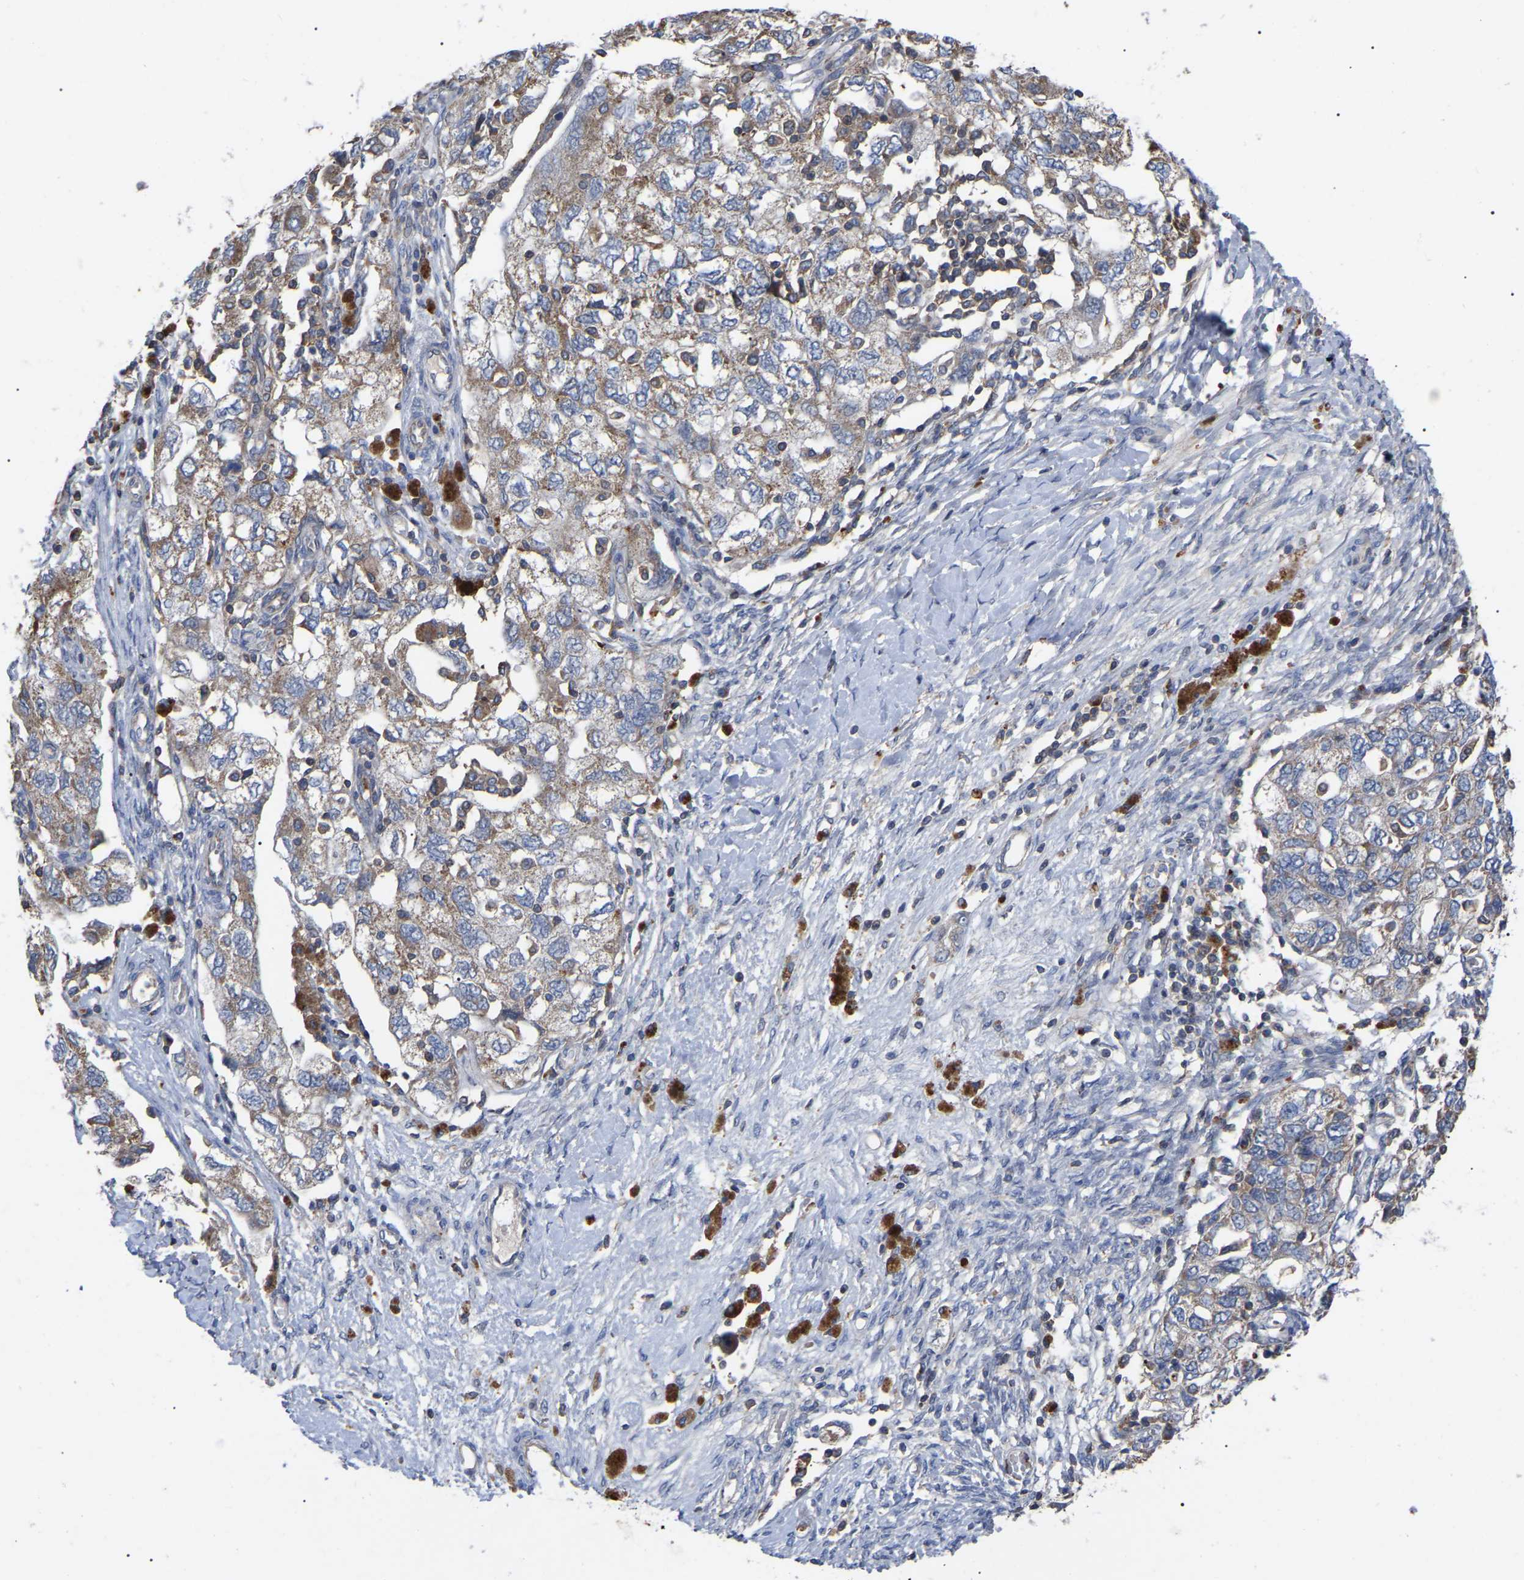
{"staining": {"intensity": "weak", "quantity": ">75%", "location": "cytoplasmic/membranous"}, "tissue": "ovarian cancer", "cell_type": "Tumor cells", "image_type": "cancer", "snomed": [{"axis": "morphology", "description": "Carcinoma, NOS"}, {"axis": "morphology", "description": "Cystadenocarcinoma, serous, NOS"}, {"axis": "topography", "description": "Ovary"}], "caption": "Immunohistochemical staining of human carcinoma (ovarian) reveals weak cytoplasmic/membranous protein expression in about >75% of tumor cells.", "gene": "FAM171A2", "patient": {"sex": "female", "age": 69}}